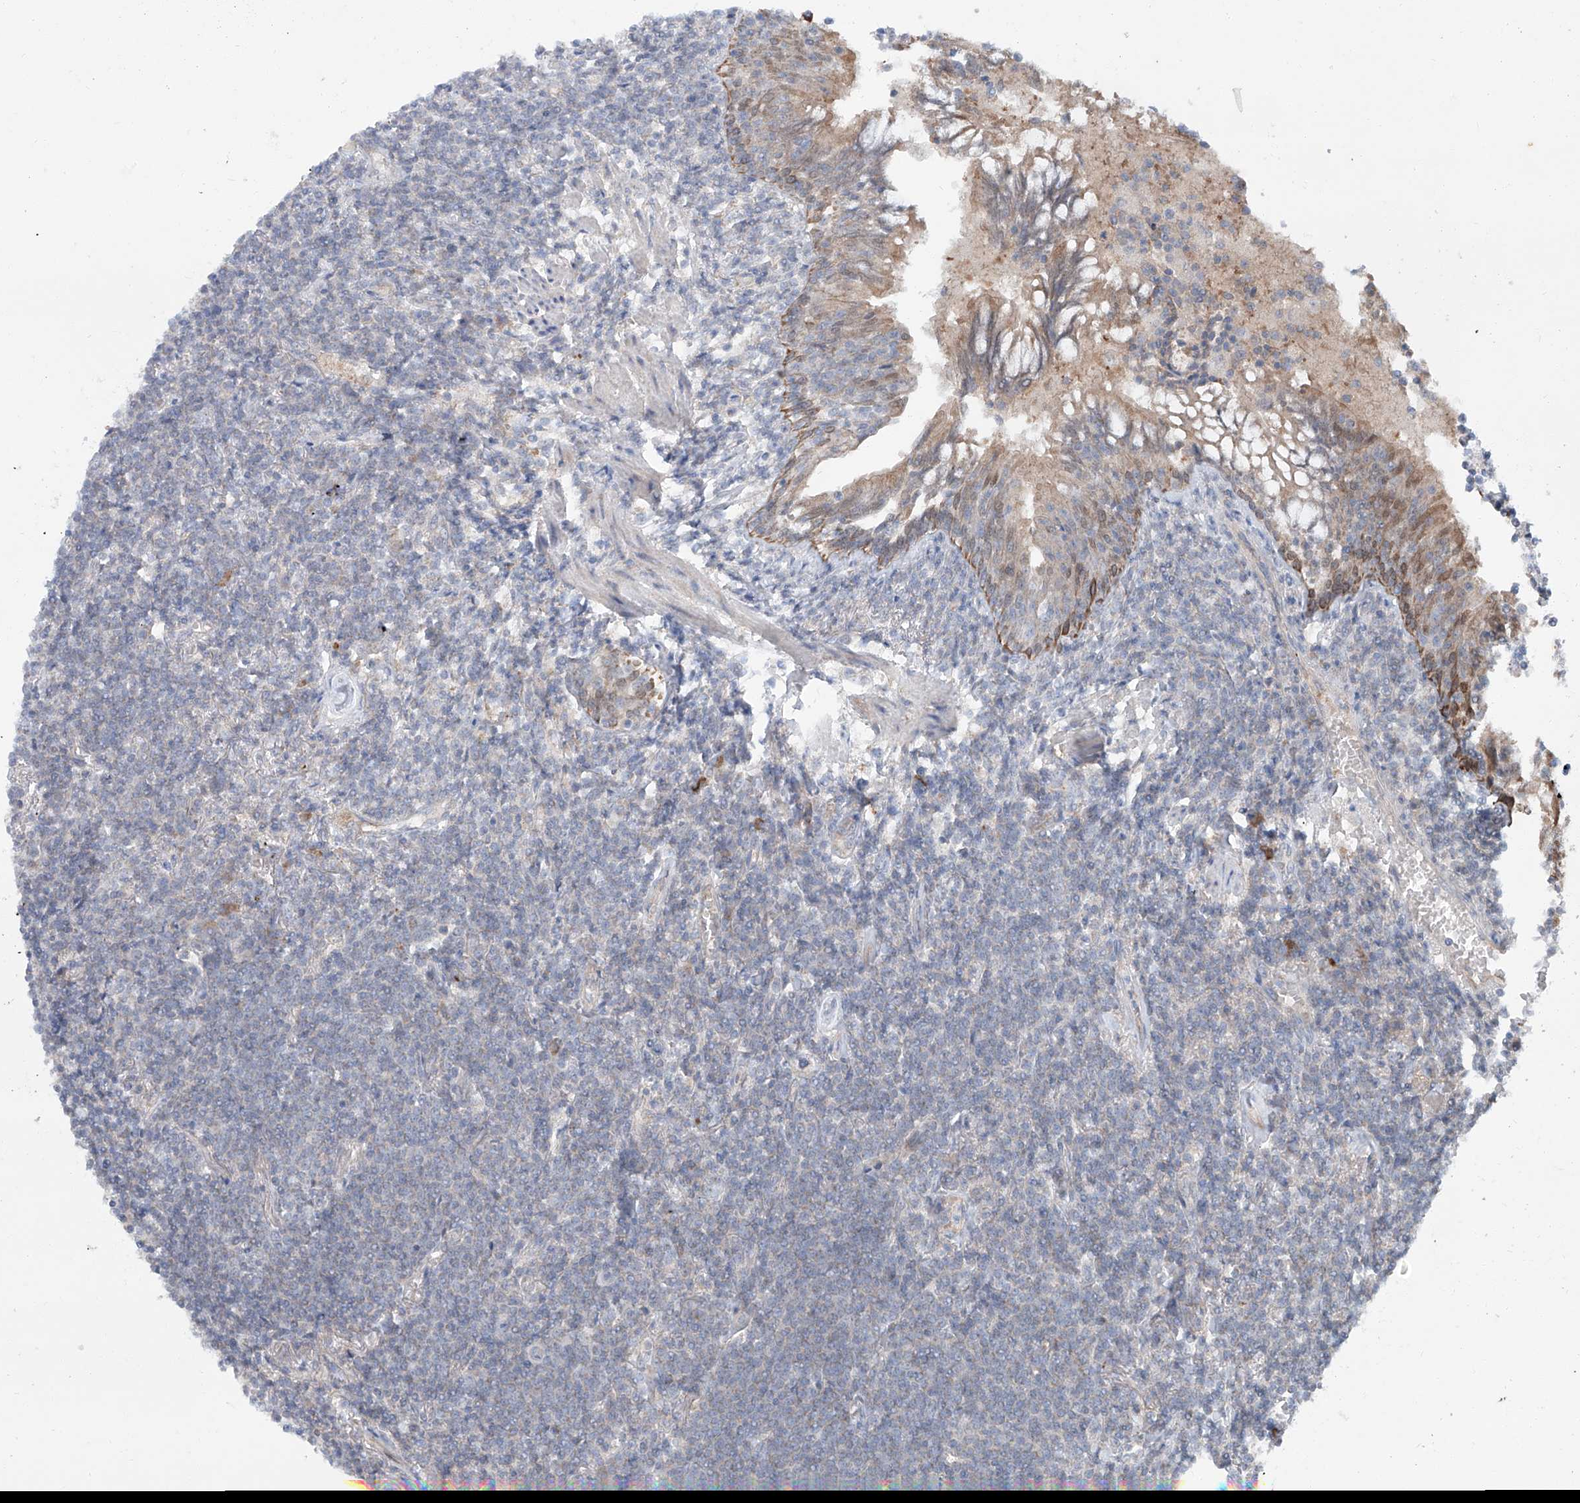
{"staining": {"intensity": "negative", "quantity": "none", "location": "none"}, "tissue": "lymphoma", "cell_type": "Tumor cells", "image_type": "cancer", "snomed": [{"axis": "morphology", "description": "Malignant lymphoma, non-Hodgkin's type, Low grade"}, {"axis": "topography", "description": "Lung"}], "caption": "IHC photomicrograph of human lymphoma stained for a protein (brown), which shows no expression in tumor cells.", "gene": "SIX4", "patient": {"sex": "female", "age": 71}}